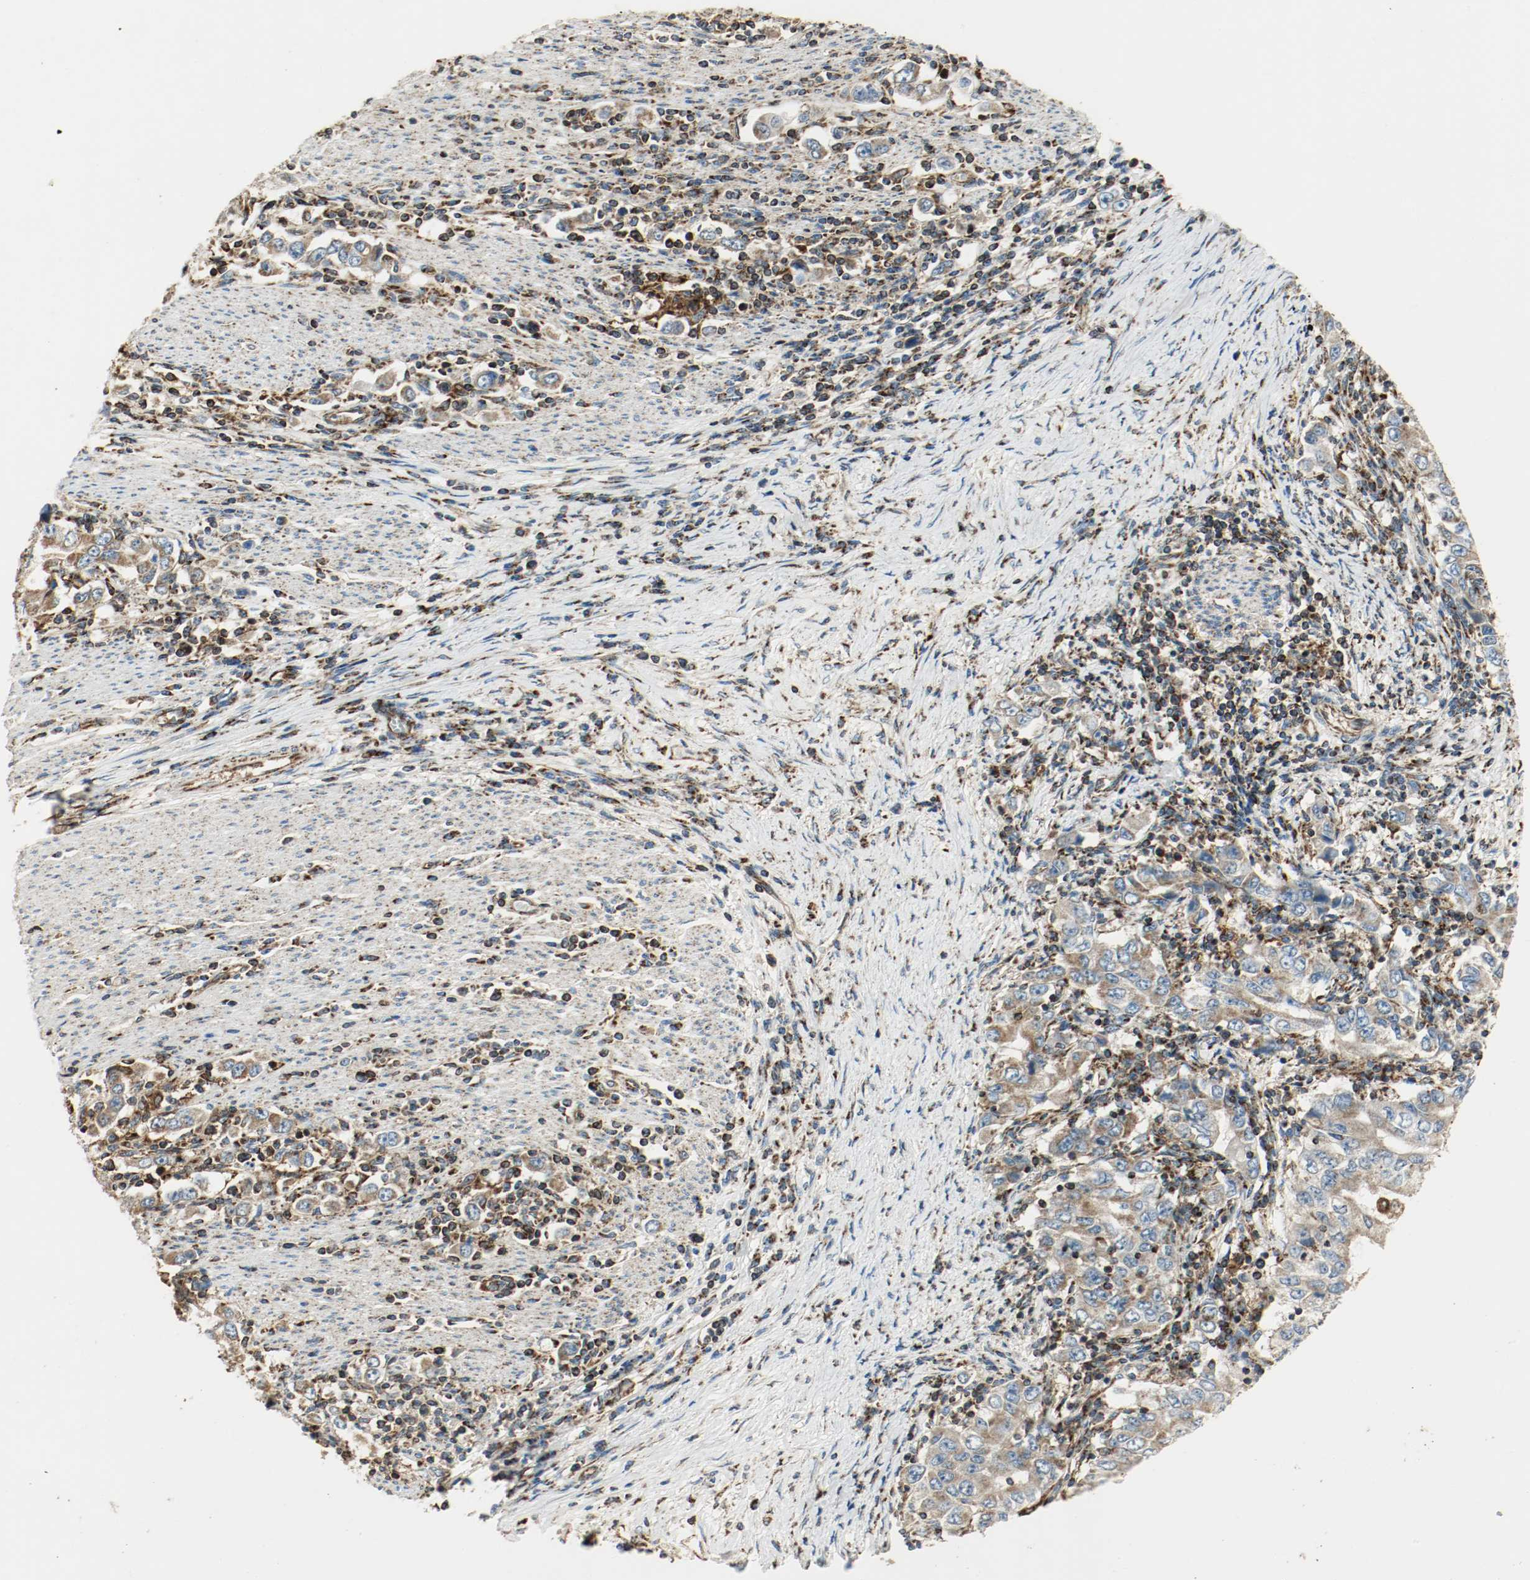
{"staining": {"intensity": "moderate", "quantity": ">75%", "location": "cytoplasmic/membranous"}, "tissue": "stomach cancer", "cell_type": "Tumor cells", "image_type": "cancer", "snomed": [{"axis": "morphology", "description": "Adenocarcinoma, NOS"}, {"axis": "topography", "description": "Stomach, lower"}], "caption": "Tumor cells exhibit medium levels of moderate cytoplasmic/membranous expression in about >75% of cells in stomach adenocarcinoma.", "gene": "PLCG1", "patient": {"sex": "female", "age": 72}}